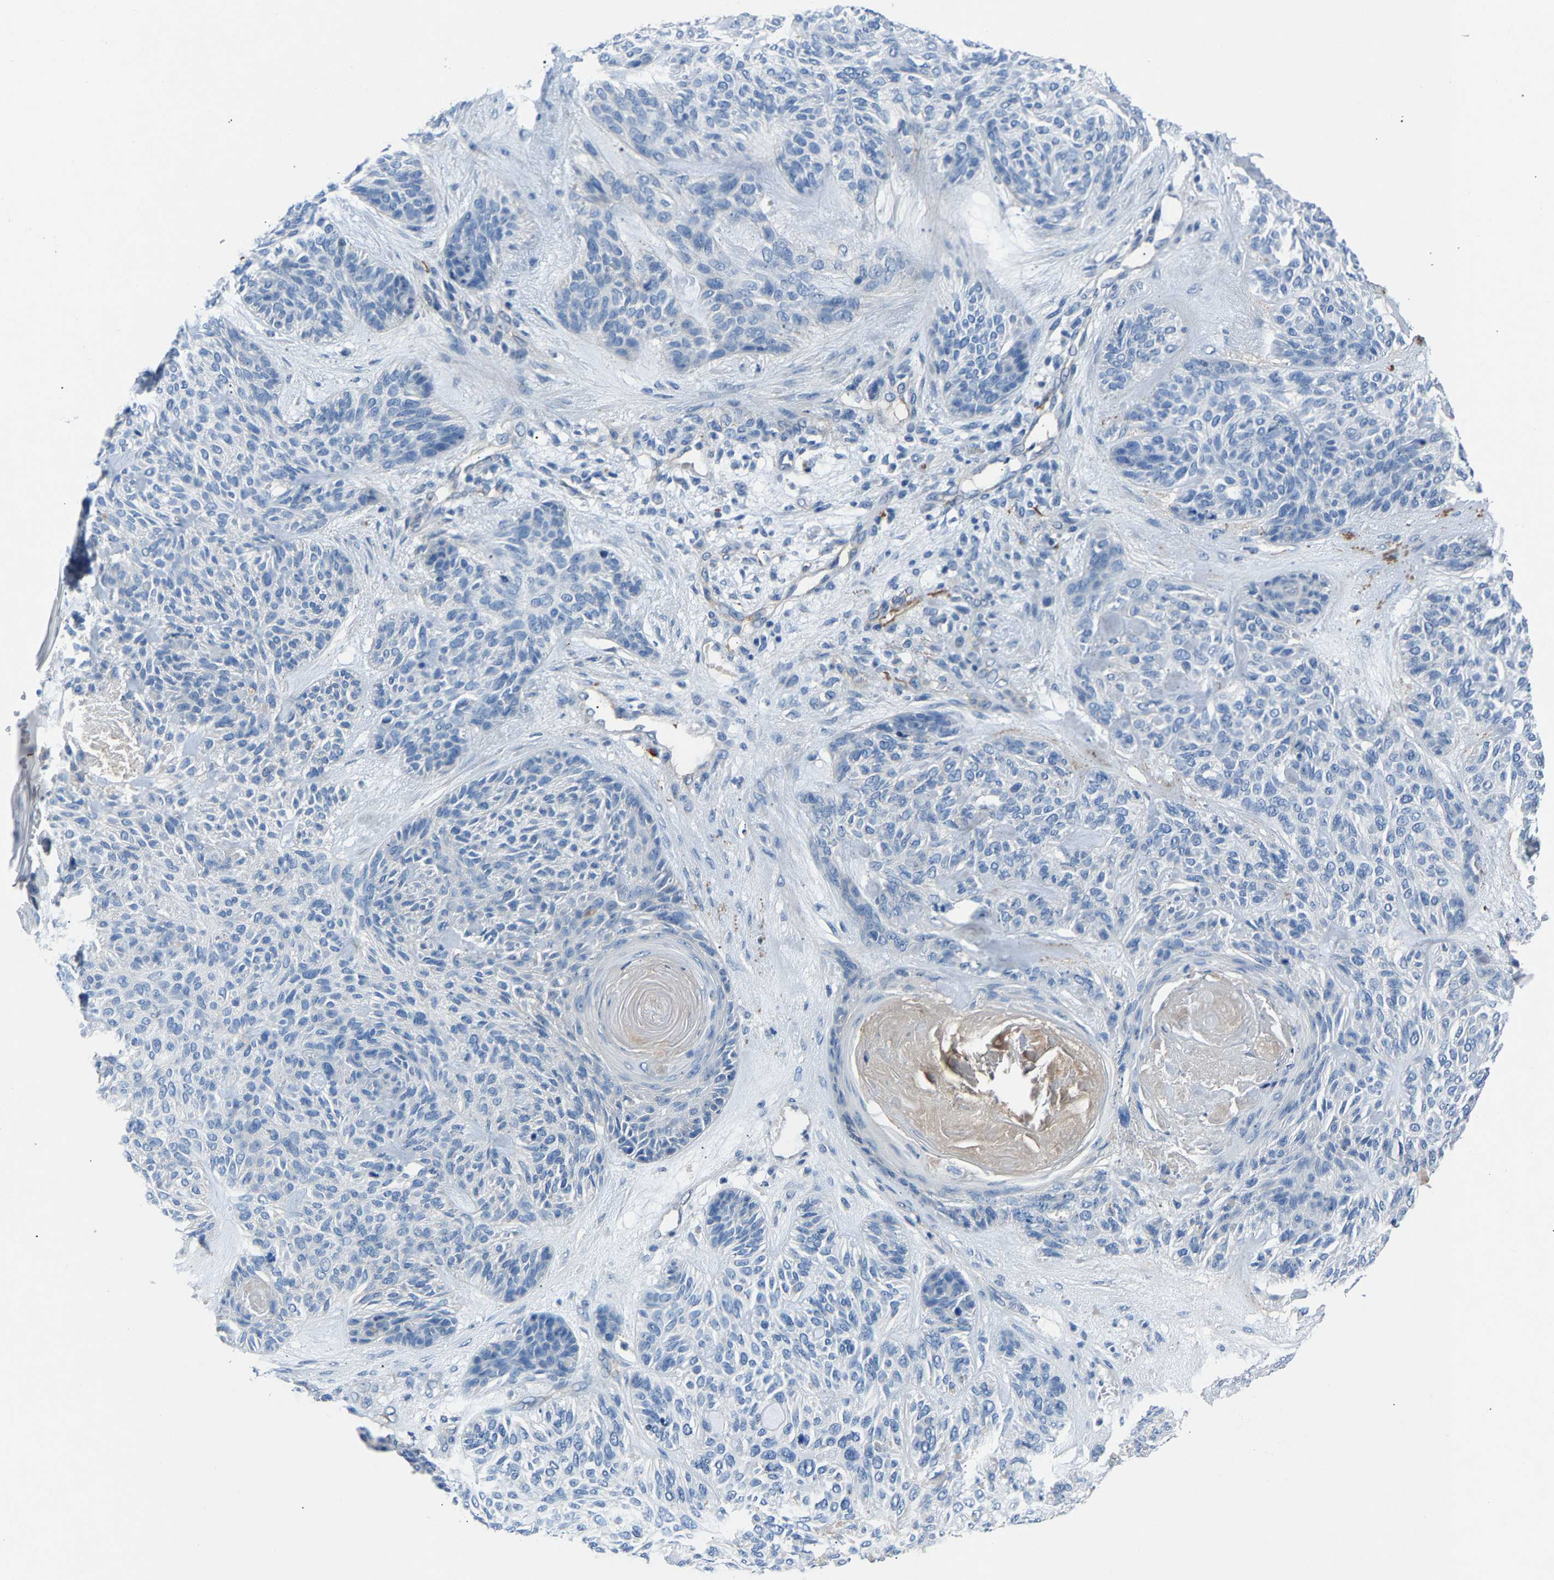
{"staining": {"intensity": "negative", "quantity": "none", "location": "none"}, "tissue": "skin cancer", "cell_type": "Tumor cells", "image_type": "cancer", "snomed": [{"axis": "morphology", "description": "Basal cell carcinoma"}, {"axis": "topography", "description": "Skin"}], "caption": "DAB immunohistochemical staining of basal cell carcinoma (skin) reveals no significant positivity in tumor cells. Brightfield microscopy of immunohistochemistry stained with DAB (3,3'-diaminobenzidine) (brown) and hematoxylin (blue), captured at high magnification.", "gene": "DNAAF5", "patient": {"sex": "male", "age": 55}}